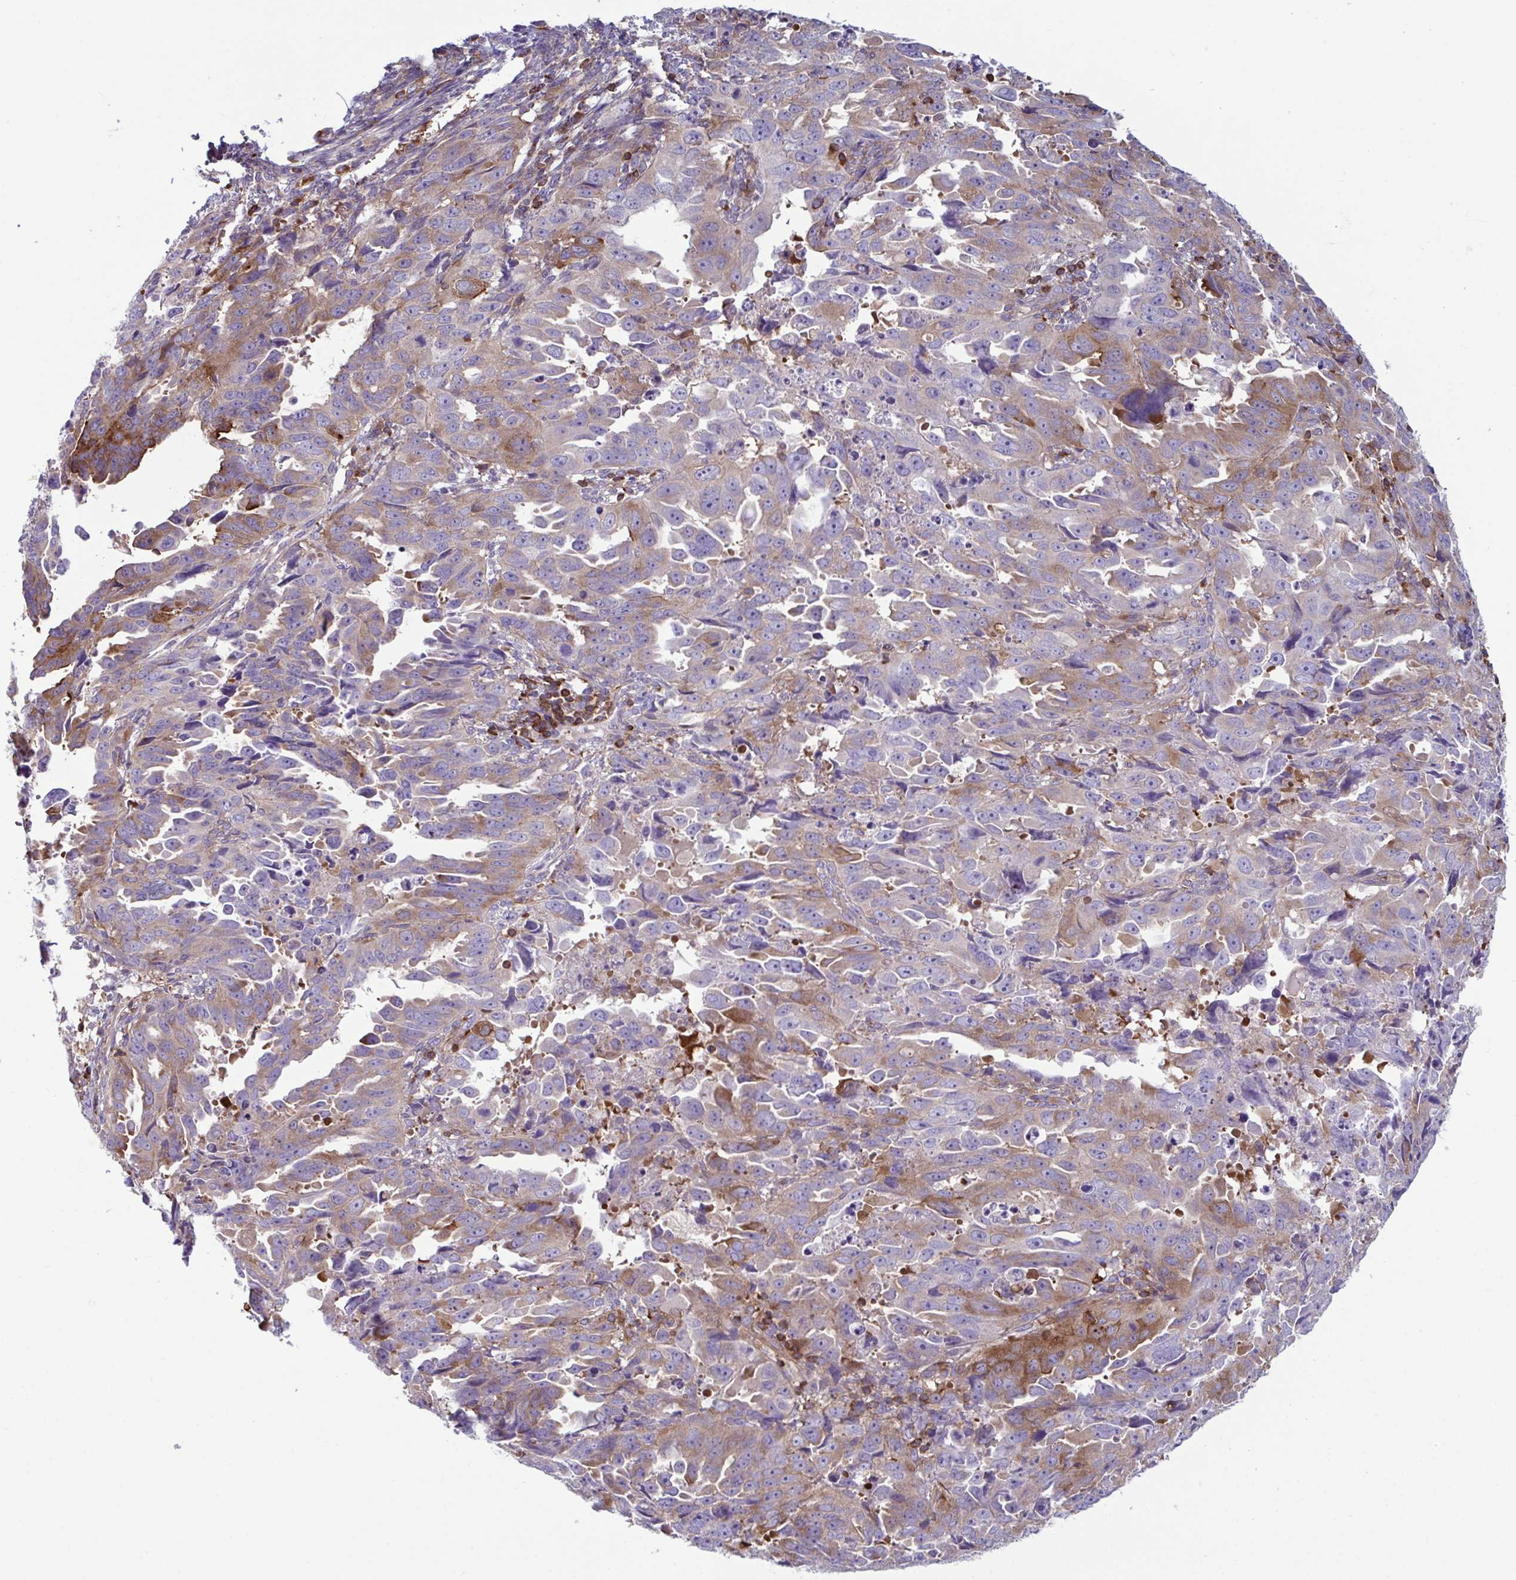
{"staining": {"intensity": "moderate", "quantity": "25%-75%", "location": "cytoplasmic/membranous"}, "tissue": "endometrial cancer", "cell_type": "Tumor cells", "image_type": "cancer", "snomed": [{"axis": "morphology", "description": "Adenocarcinoma, NOS"}, {"axis": "topography", "description": "Endometrium"}], "caption": "About 25%-75% of tumor cells in endometrial cancer (adenocarcinoma) display moderate cytoplasmic/membranous protein staining as visualized by brown immunohistochemical staining.", "gene": "TSC22D3", "patient": {"sex": "female", "age": 65}}